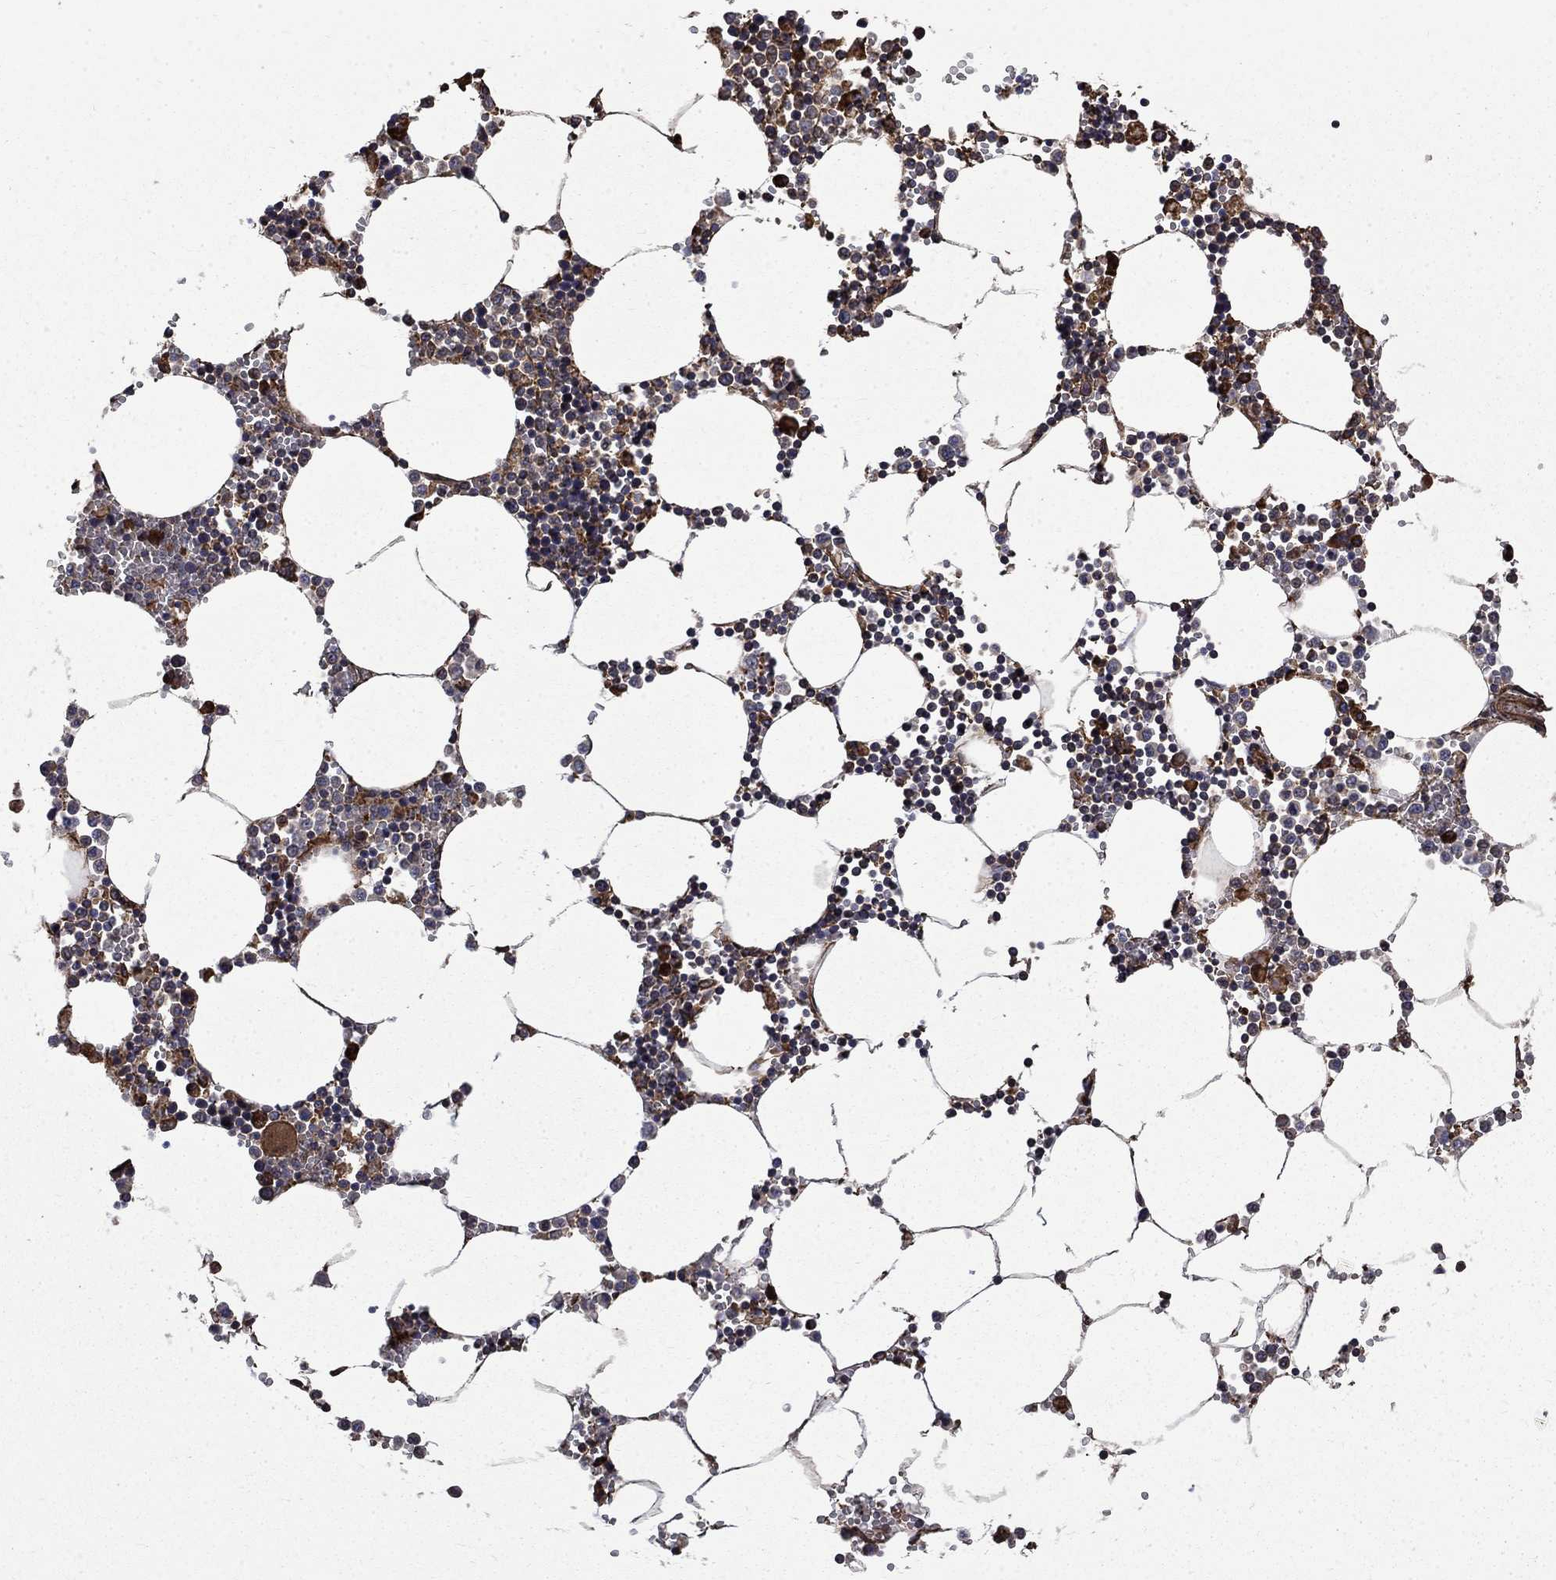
{"staining": {"intensity": "moderate", "quantity": "25%-75%", "location": "cytoplasmic/membranous"}, "tissue": "bone marrow", "cell_type": "Hematopoietic cells", "image_type": "normal", "snomed": [{"axis": "morphology", "description": "Normal tissue, NOS"}, {"axis": "topography", "description": "Bone marrow"}], "caption": "Hematopoietic cells display medium levels of moderate cytoplasmic/membranous expression in approximately 25%-75% of cells in normal human bone marrow.", "gene": "CUTC", "patient": {"sex": "male", "age": 54}}